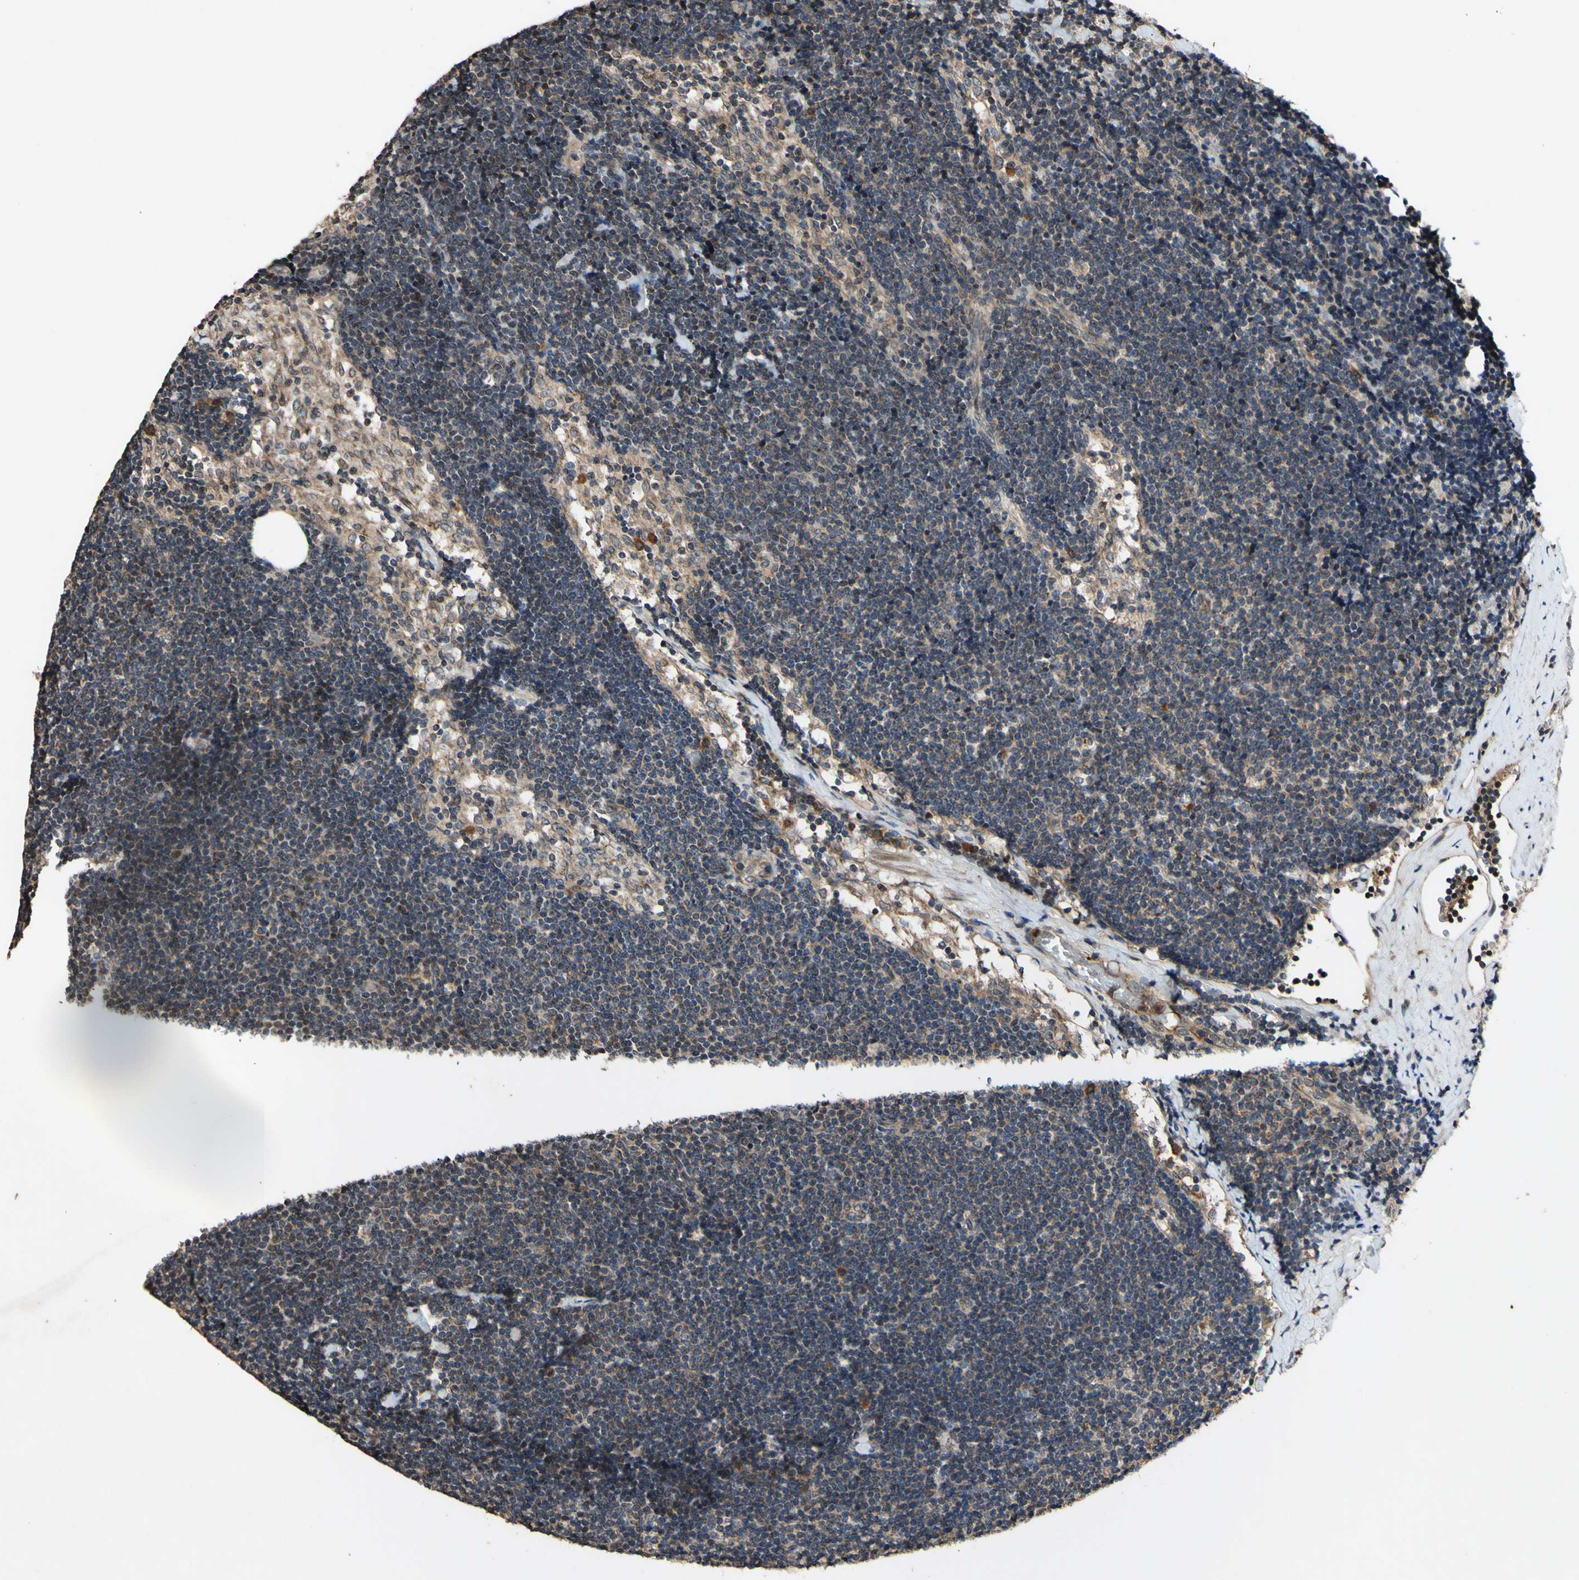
{"staining": {"intensity": "moderate", "quantity": ">75%", "location": "cytoplasmic/membranous"}, "tissue": "lymph node", "cell_type": "Germinal center cells", "image_type": "normal", "snomed": [{"axis": "morphology", "description": "Normal tissue, NOS"}, {"axis": "topography", "description": "Lymph node"}], "caption": "High-power microscopy captured an IHC image of normal lymph node, revealing moderate cytoplasmic/membranous positivity in approximately >75% of germinal center cells.", "gene": "PLAT", "patient": {"sex": "male", "age": 63}}